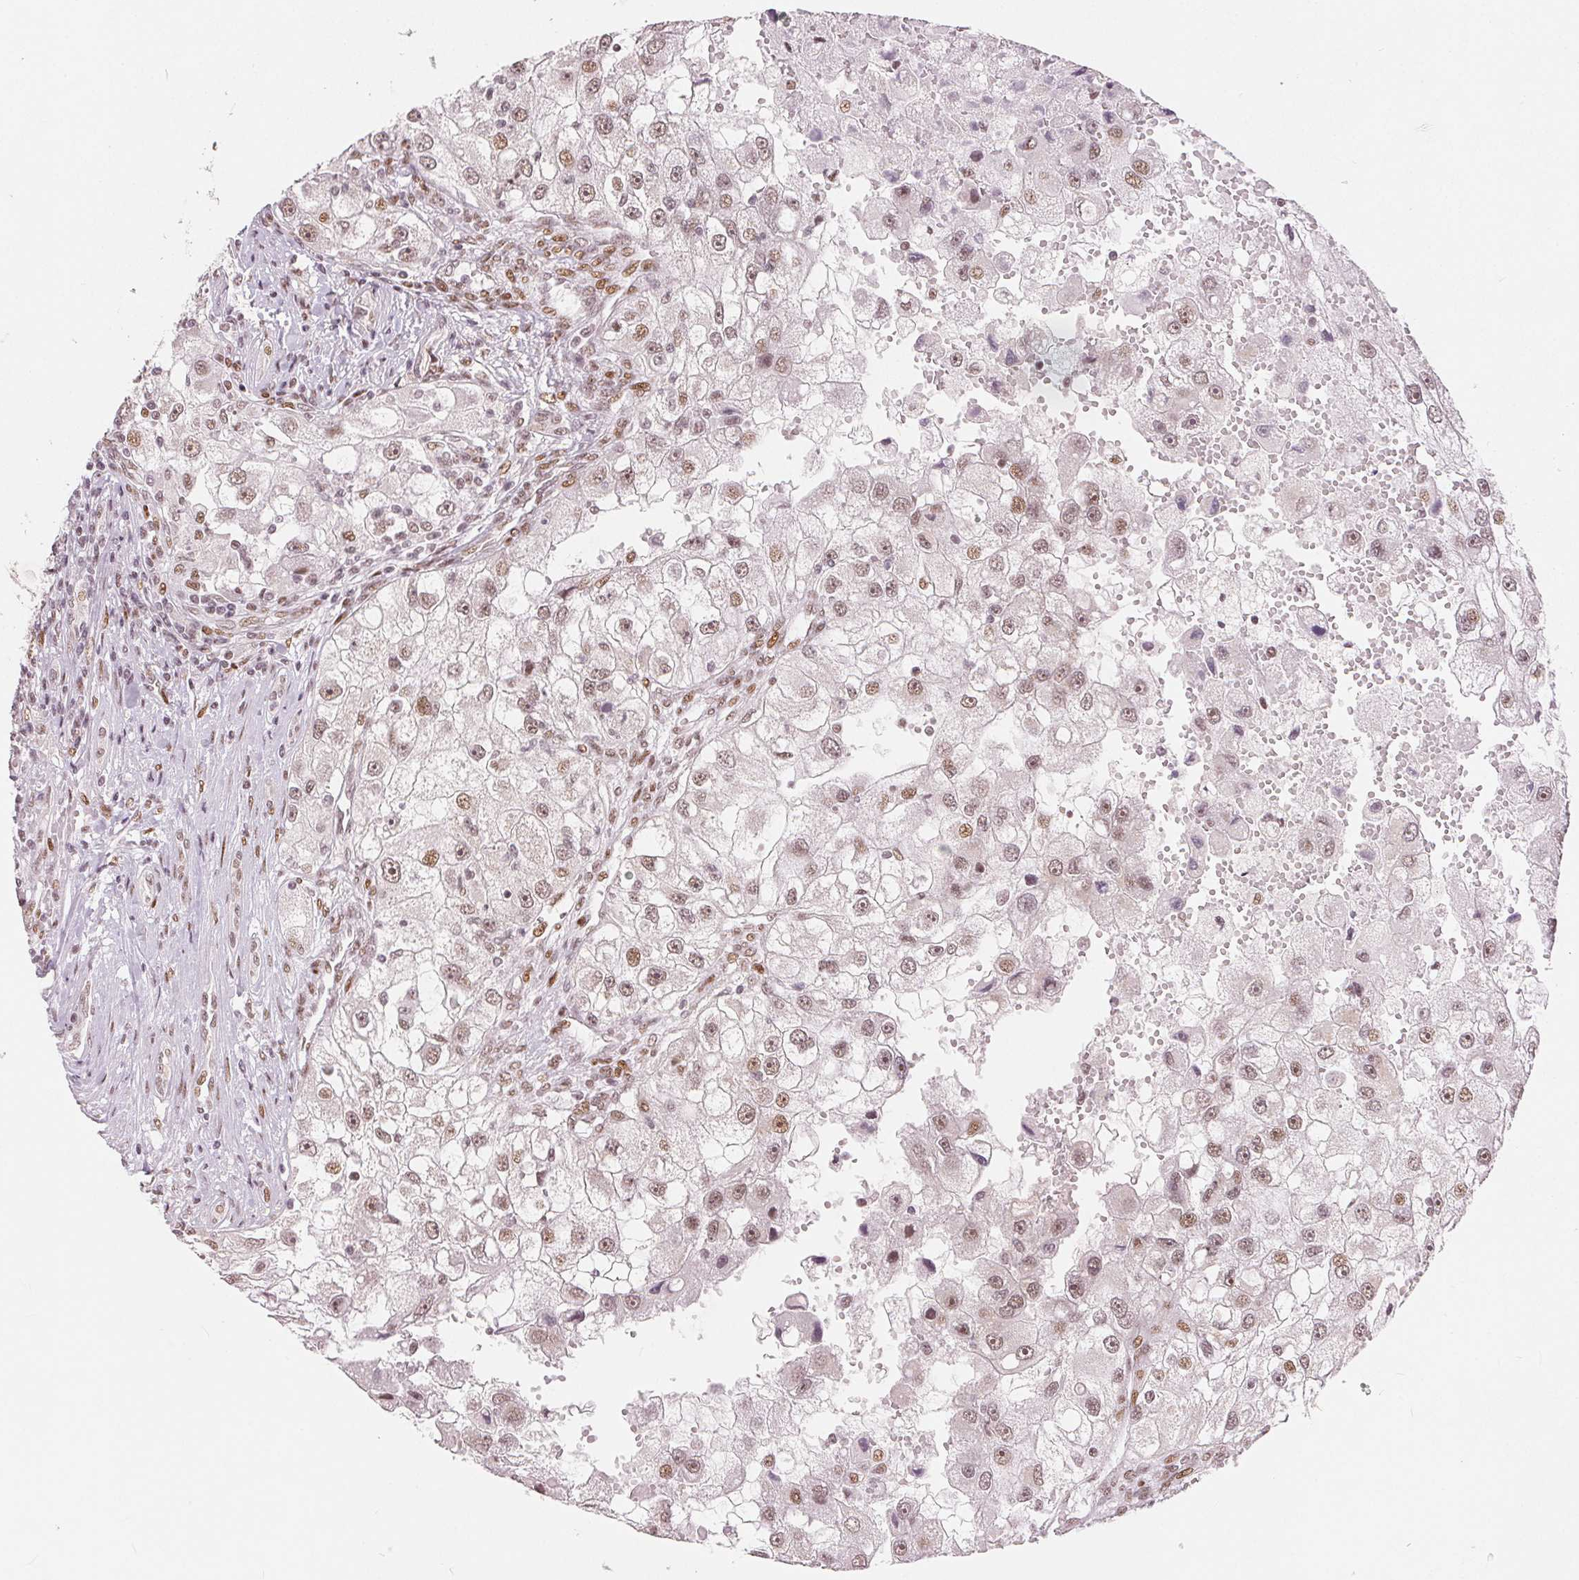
{"staining": {"intensity": "moderate", "quantity": ">75%", "location": "nuclear"}, "tissue": "renal cancer", "cell_type": "Tumor cells", "image_type": "cancer", "snomed": [{"axis": "morphology", "description": "Adenocarcinoma, NOS"}, {"axis": "topography", "description": "Kidney"}], "caption": "An immunohistochemistry photomicrograph of neoplastic tissue is shown. Protein staining in brown labels moderate nuclear positivity in renal cancer (adenocarcinoma) within tumor cells.", "gene": "ZNF703", "patient": {"sex": "male", "age": 63}}